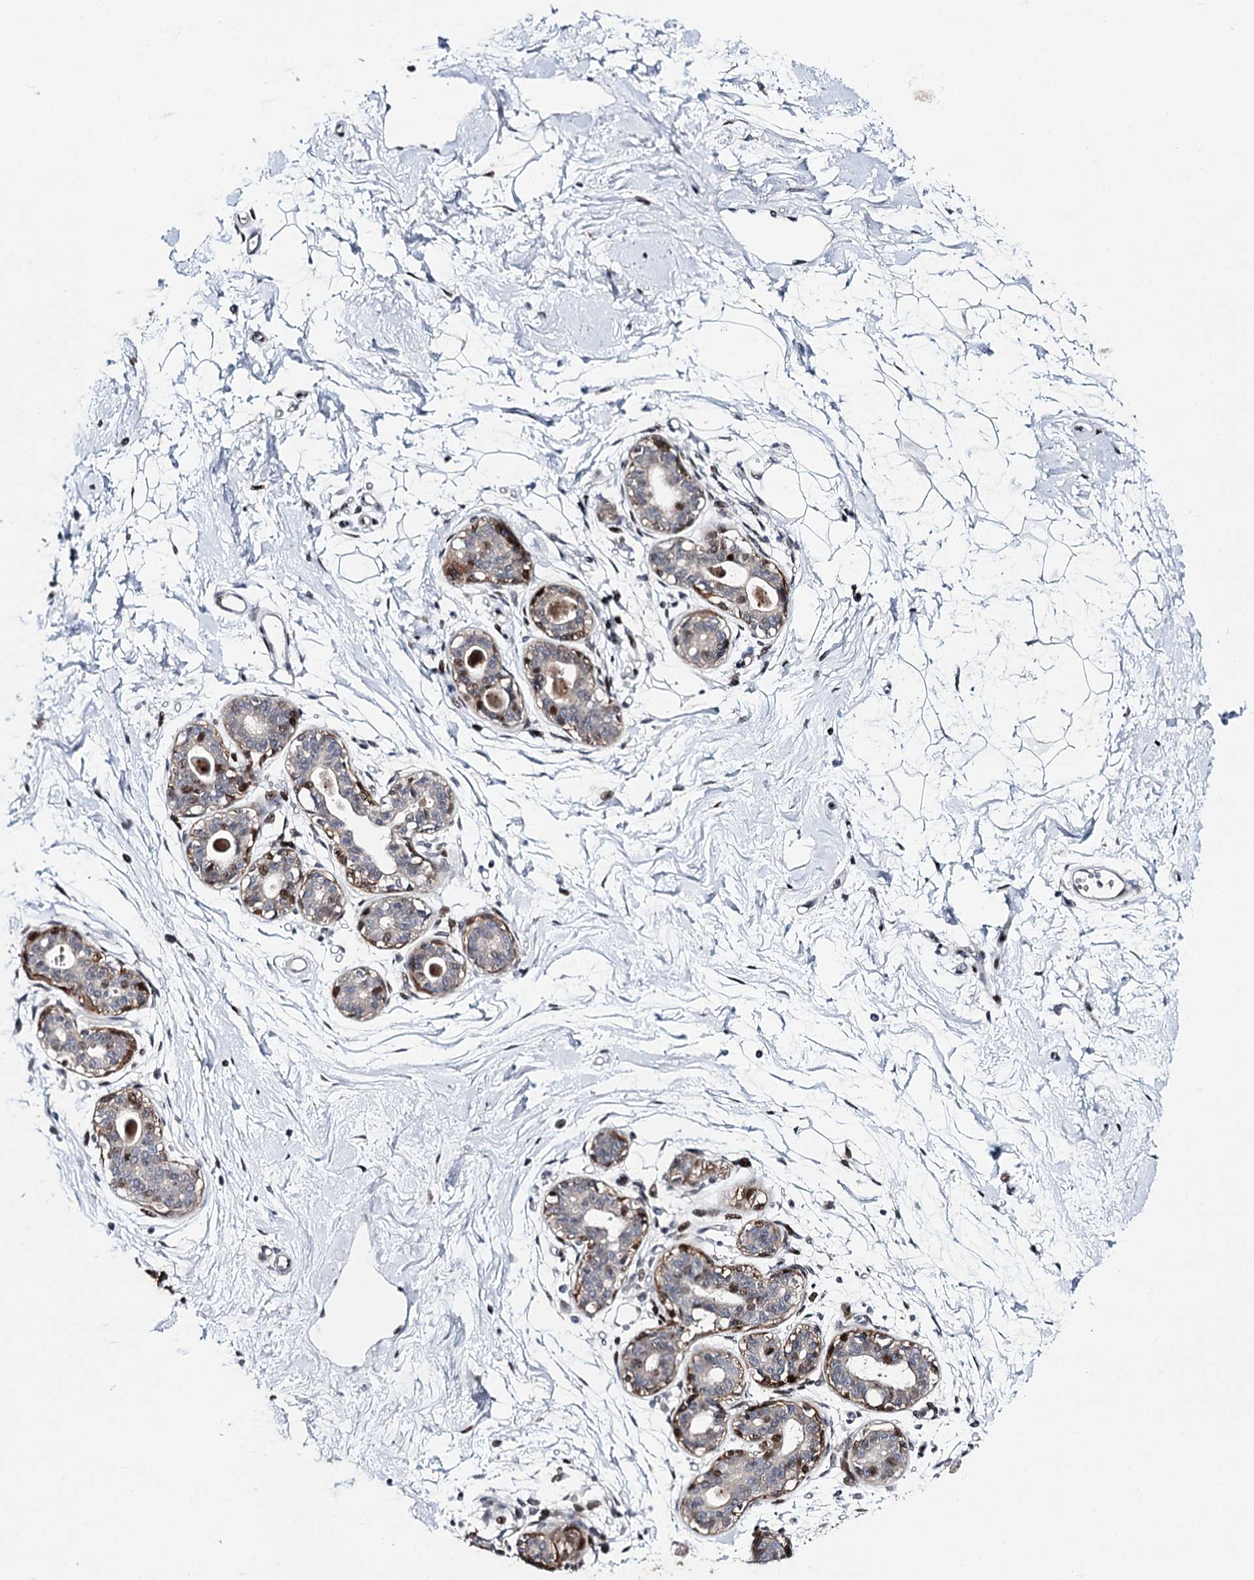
{"staining": {"intensity": "negative", "quantity": "none", "location": "none"}, "tissue": "breast", "cell_type": "Adipocytes", "image_type": "normal", "snomed": [{"axis": "morphology", "description": "Normal tissue, NOS"}, {"axis": "topography", "description": "Breast"}], "caption": "This is an IHC photomicrograph of unremarkable human breast. There is no positivity in adipocytes.", "gene": "ITFG2", "patient": {"sex": "female", "age": 45}}